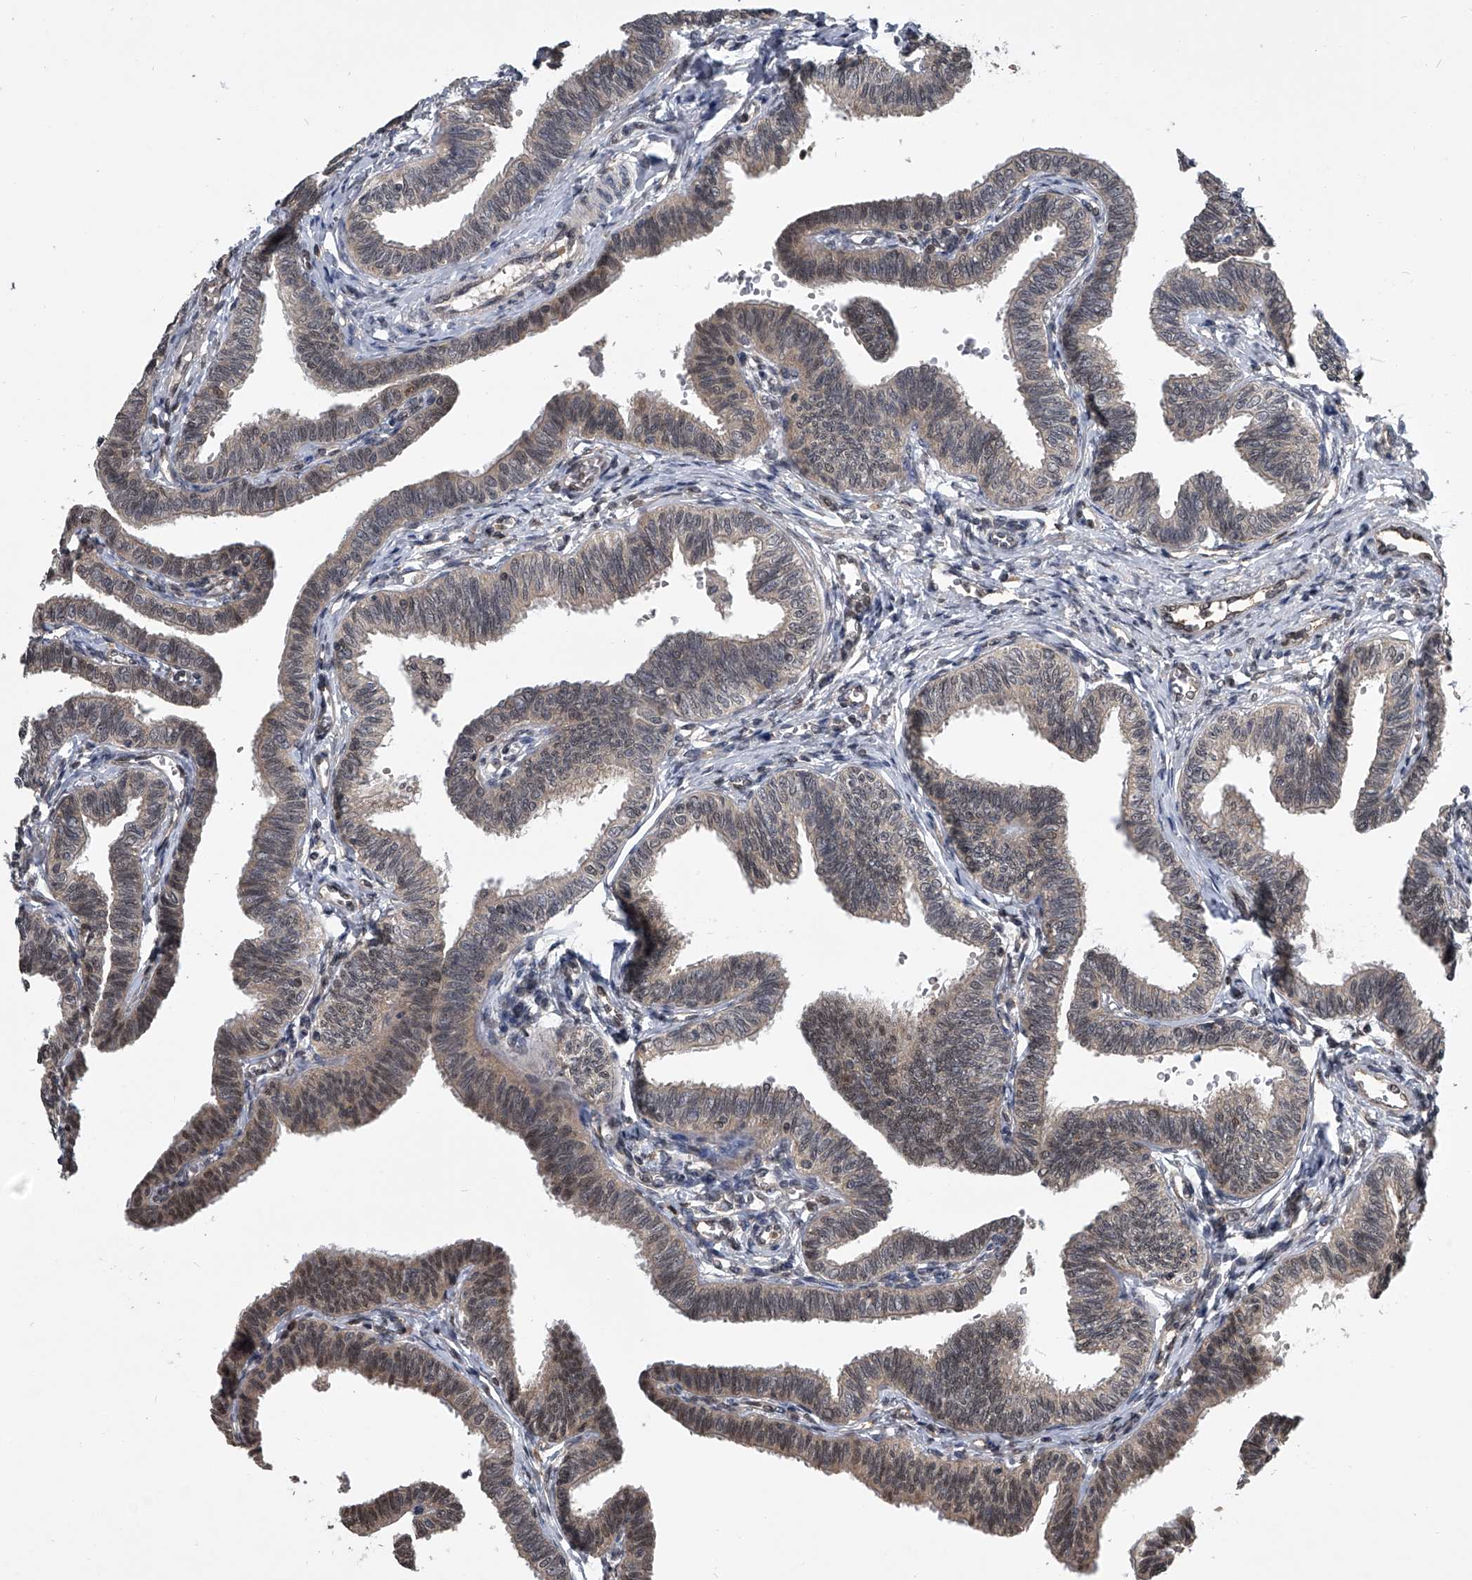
{"staining": {"intensity": "moderate", "quantity": "25%-75%", "location": "cytoplasmic/membranous,nuclear"}, "tissue": "fallopian tube", "cell_type": "Glandular cells", "image_type": "normal", "snomed": [{"axis": "morphology", "description": "Normal tissue, NOS"}, {"axis": "topography", "description": "Fallopian tube"}, {"axis": "topography", "description": "Ovary"}], "caption": "Normal fallopian tube reveals moderate cytoplasmic/membranous,nuclear expression in approximately 25%-75% of glandular cells, visualized by immunohistochemistry.", "gene": "TSNAX", "patient": {"sex": "female", "age": 23}}